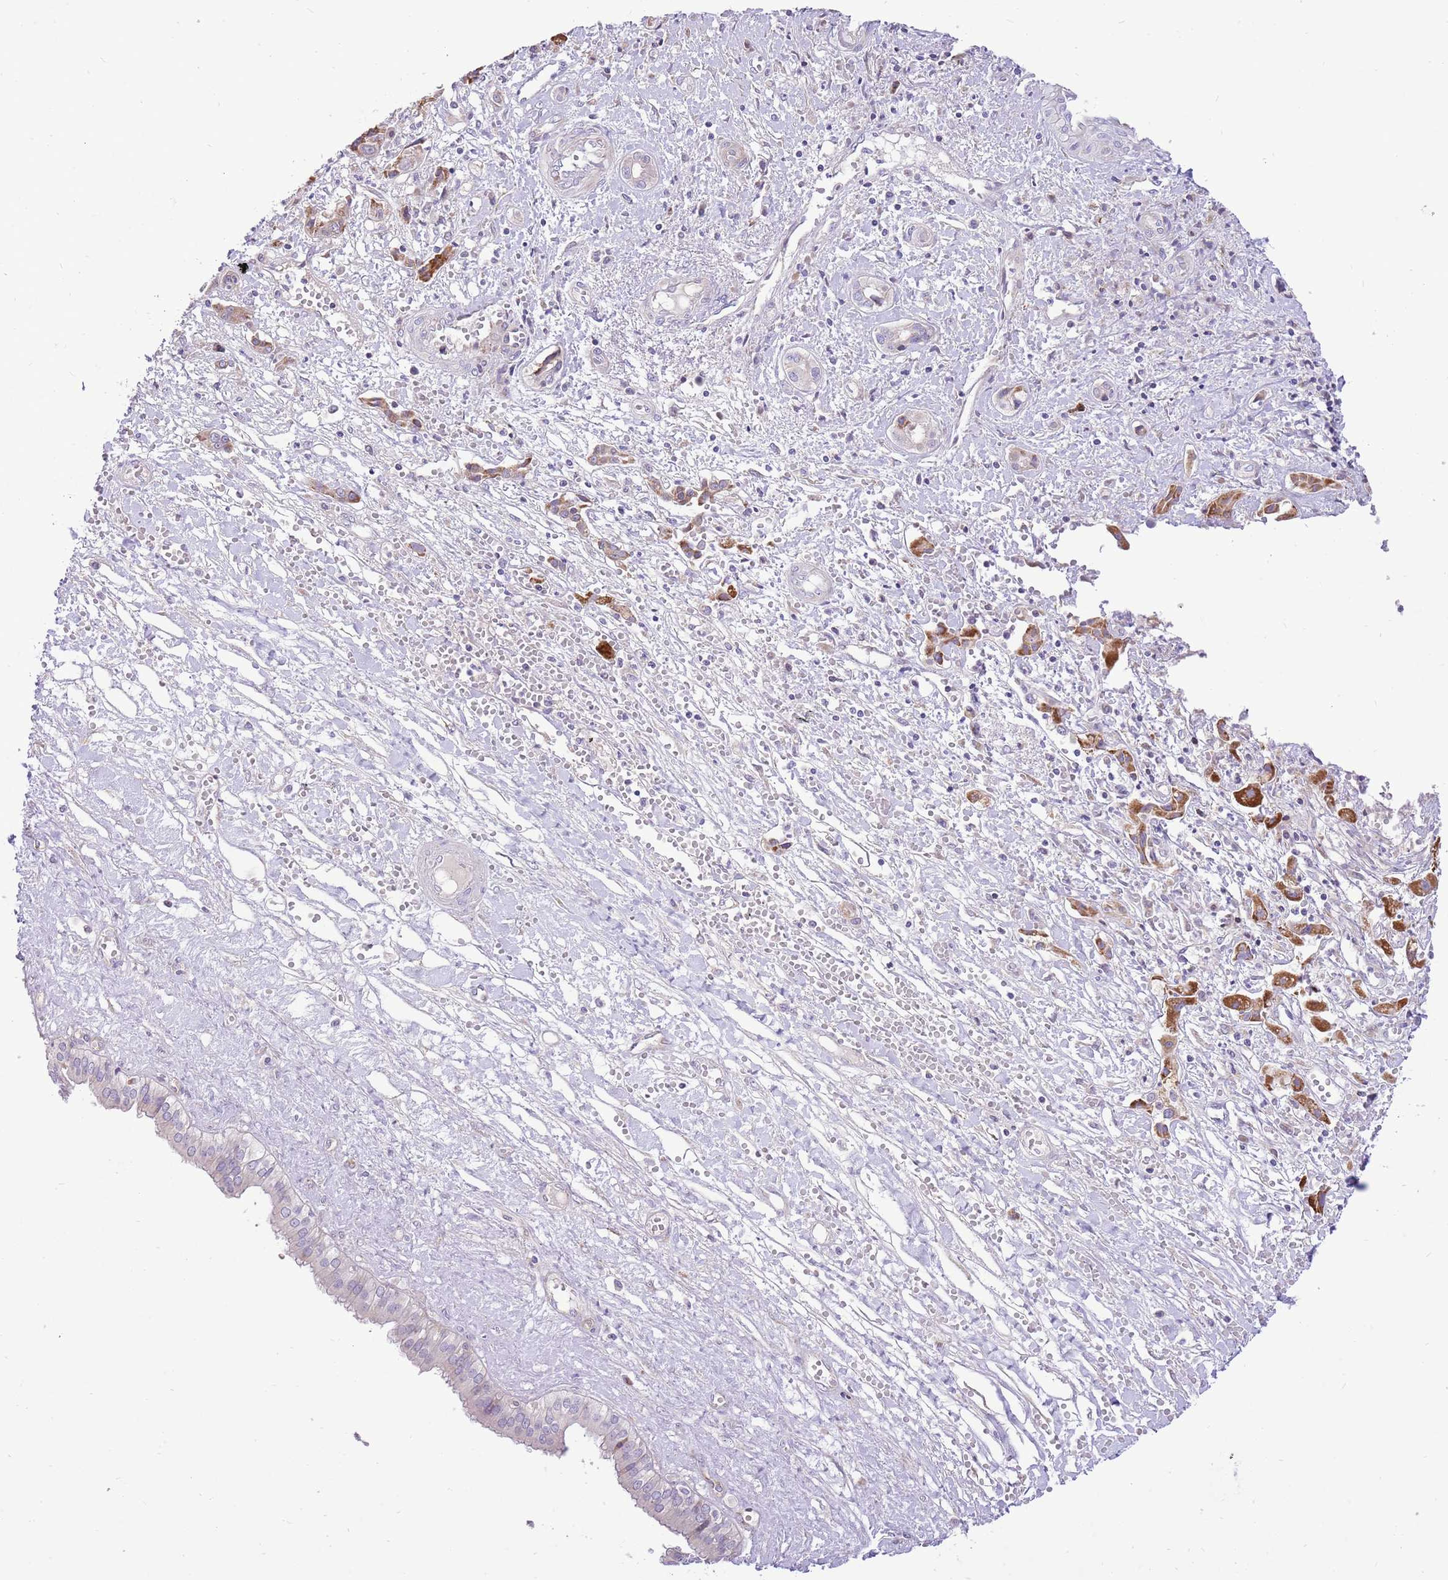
{"staining": {"intensity": "strong", "quantity": "<25%", "location": "cytoplasmic/membranous"}, "tissue": "liver cancer", "cell_type": "Tumor cells", "image_type": "cancer", "snomed": [{"axis": "morphology", "description": "Cholangiocarcinoma"}, {"axis": "topography", "description": "Liver"}], "caption": "Liver cholangiocarcinoma stained with DAB immunohistochemistry displays medium levels of strong cytoplasmic/membranous staining in approximately <25% of tumor cells.", "gene": "COX17", "patient": {"sex": "male", "age": 67}}